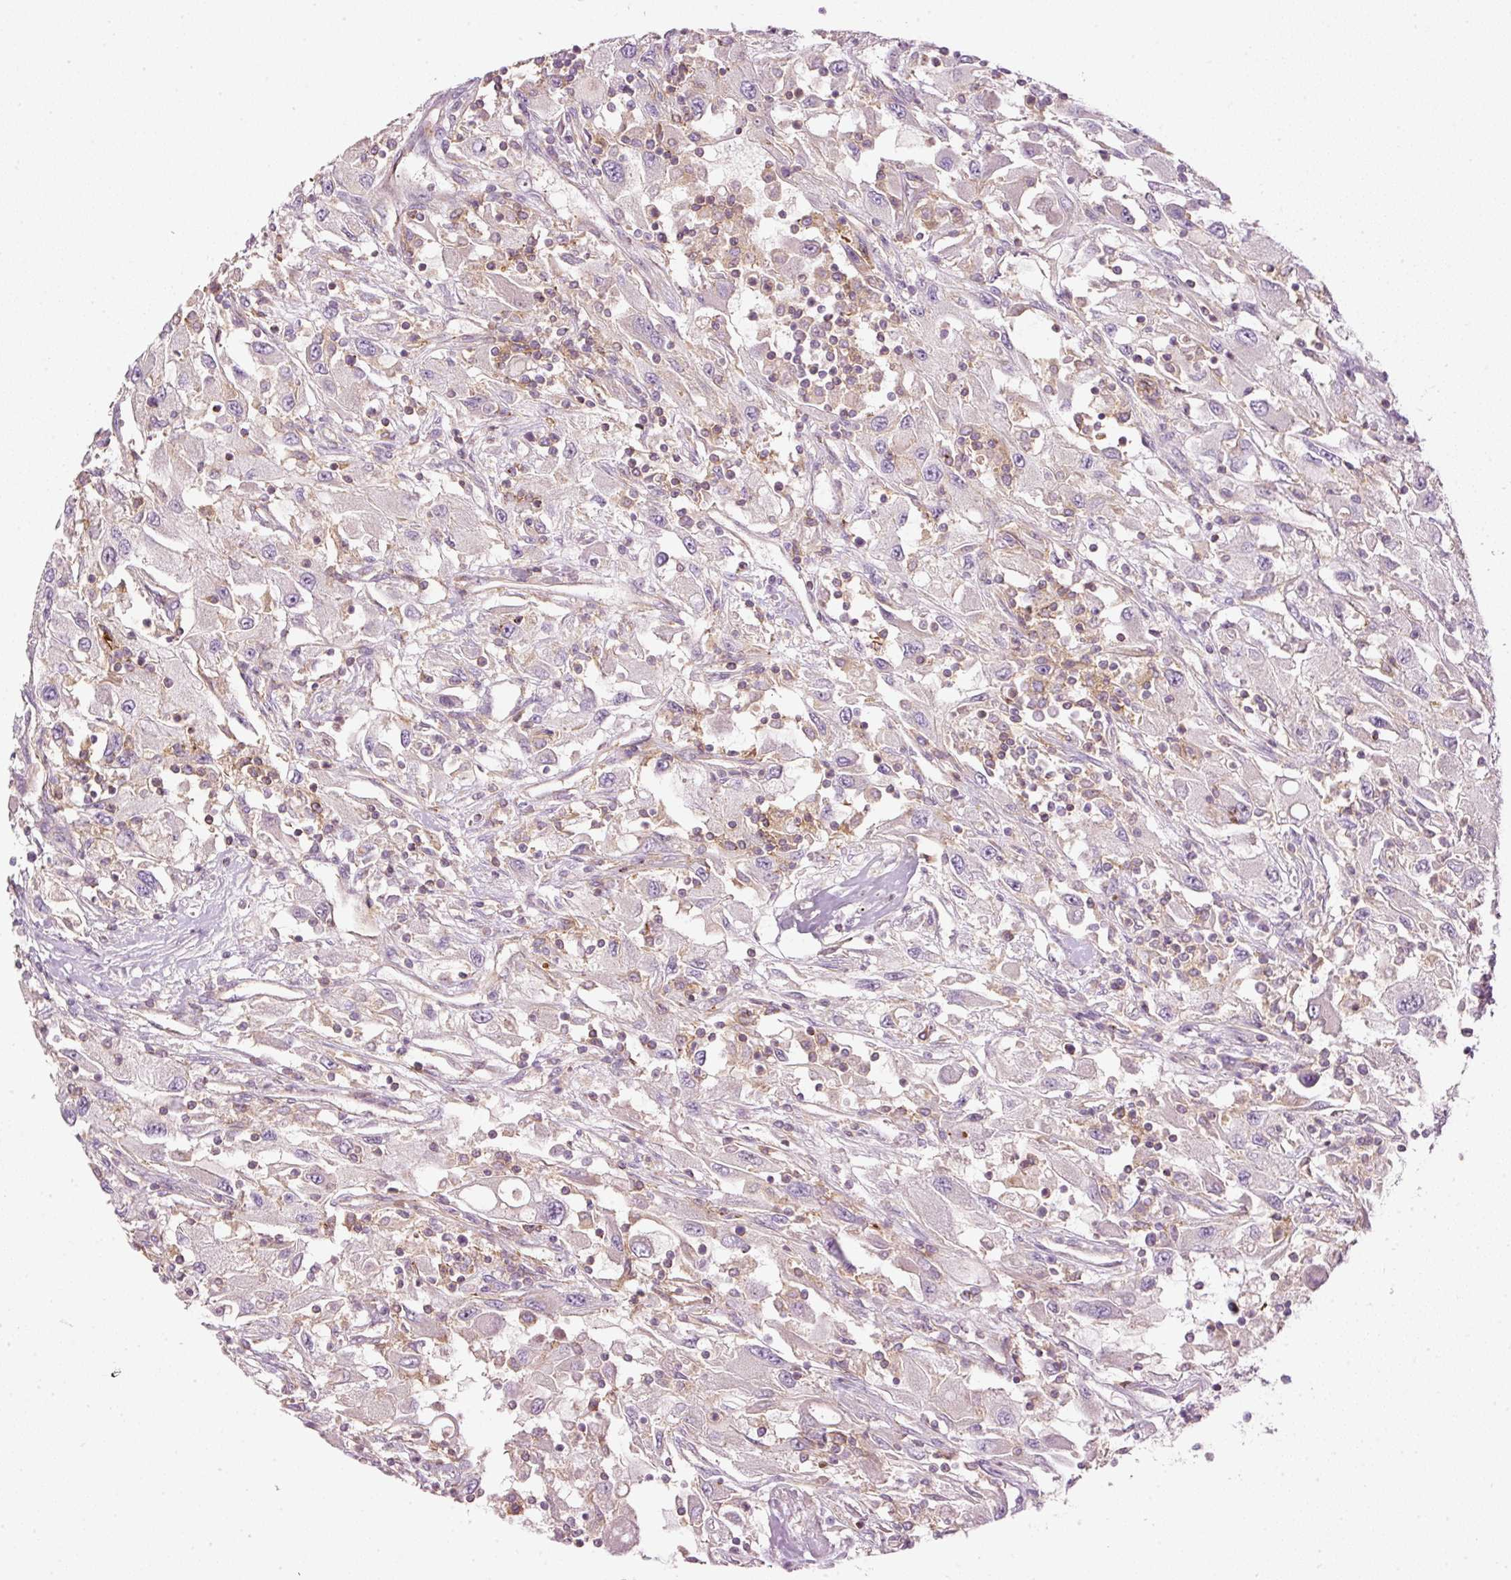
{"staining": {"intensity": "negative", "quantity": "none", "location": "none"}, "tissue": "renal cancer", "cell_type": "Tumor cells", "image_type": "cancer", "snomed": [{"axis": "morphology", "description": "Adenocarcinoma, NOS"}, {"axis": "topography", "description": "Kidney"}], "caption": "Human renal cancer (adenocarcinoma) stained for a protein using immunohistochemistry (IHC) shows no positivity in tumor cells.", "gene": "SIPA1", "patient": {"sex": "female", "age": 67}}